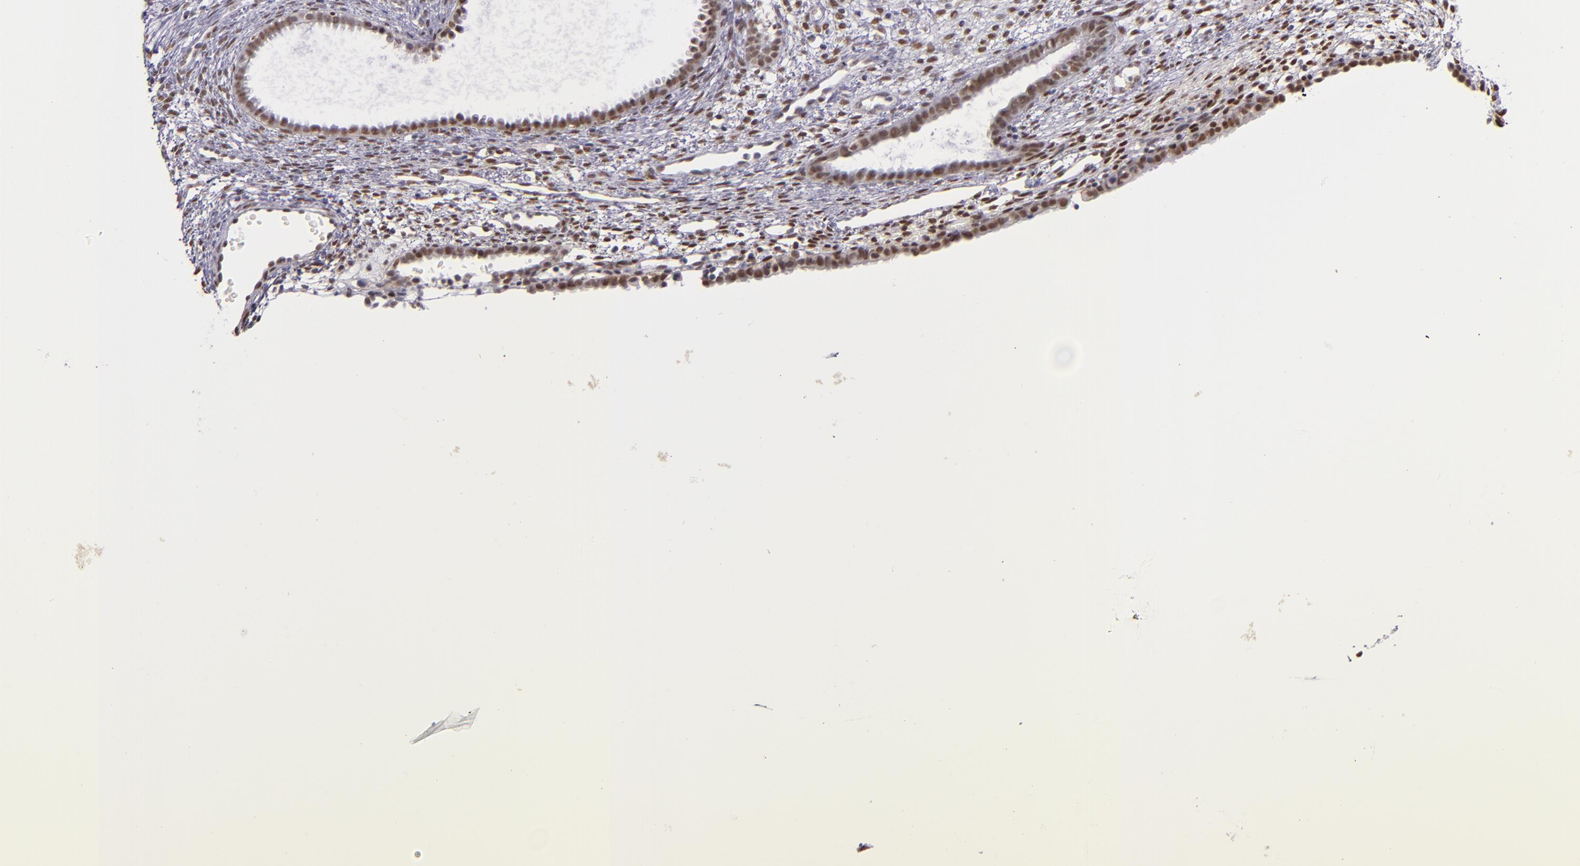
{"staining": {"intensity": "moderate", "quantity": ">75%", "location": "nuclear"}, "tissue": "endometrium", "cell_type": "Cells in endometrial stroma", "image_type": "normal", "snomed": [{"axis": "morphology", "description": "Normal tissue, NOS"}, {"axis": "topography", "description": "Endometrium"}], "caption": "Immunohistochemical staining of benign human endometrium displays medium levels of moderate nuclear positivity in approximately >75% of cells in endometrial stroma. (DAB (3,3'-diaminobenzidine) IHC with brightfield microscopy, high magnification).", "gene": "NCOR2", "patient": {"sex": "female", "age": 72}}